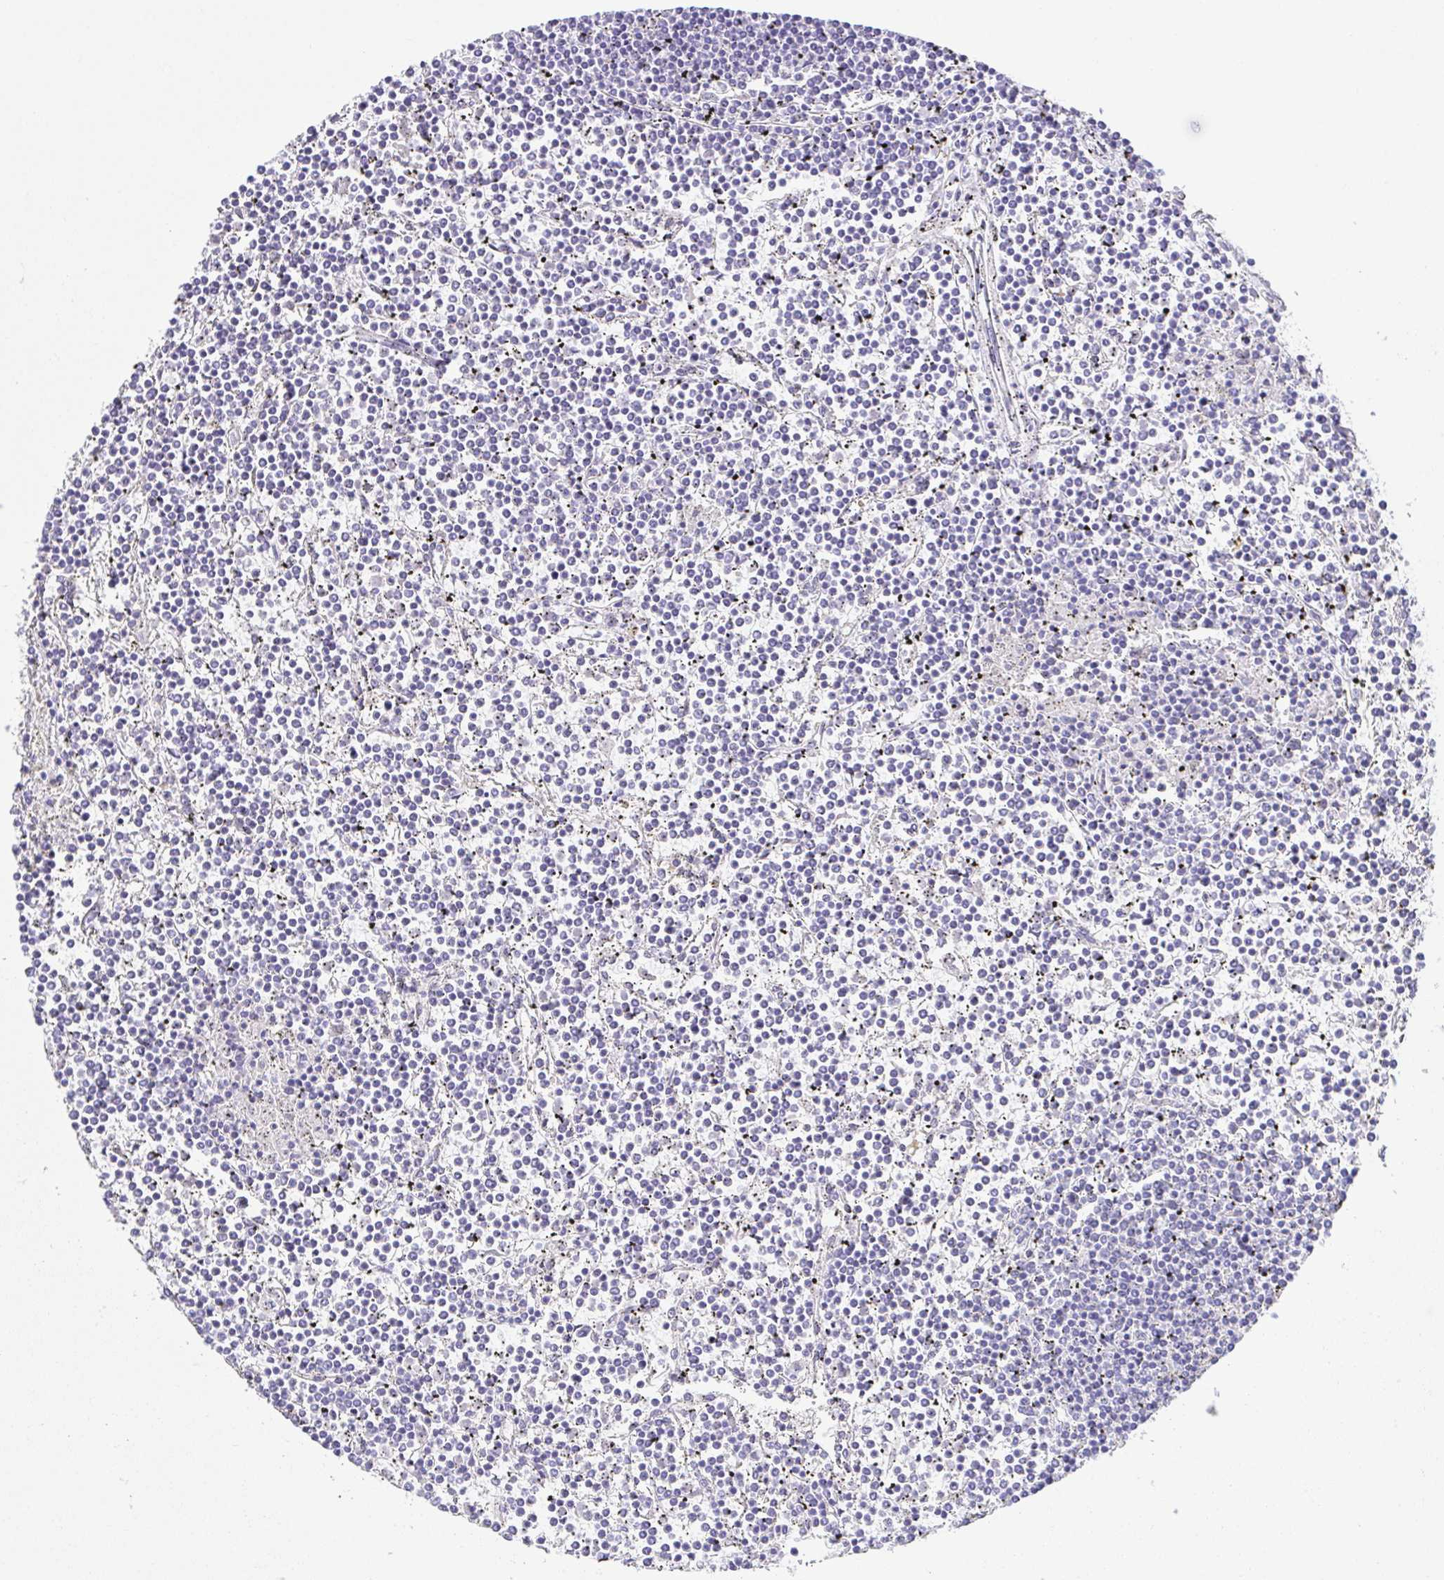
{"staining": {"intensity": "negative", "quantity": "none", "location": "none"}, "tissue": "lymphoma", "cell_type": "Tumor cells", "image_type": "cancer", "snomed": [{"axis": "morphology", "description": "Malignant lymphoma, non-Hodgkin's type, Low grade"}, {"axis": "topography", "description": "Spleen"}], "caption": "Protein analysis of lymphoma shows no significant staining in tumor cells. The staining is performed using DAB brown chromogen with nuclei counter-stained in using hematoxylin.", "gene": "KRTDAP", "patient": {"sex": "female", "age": 19}}